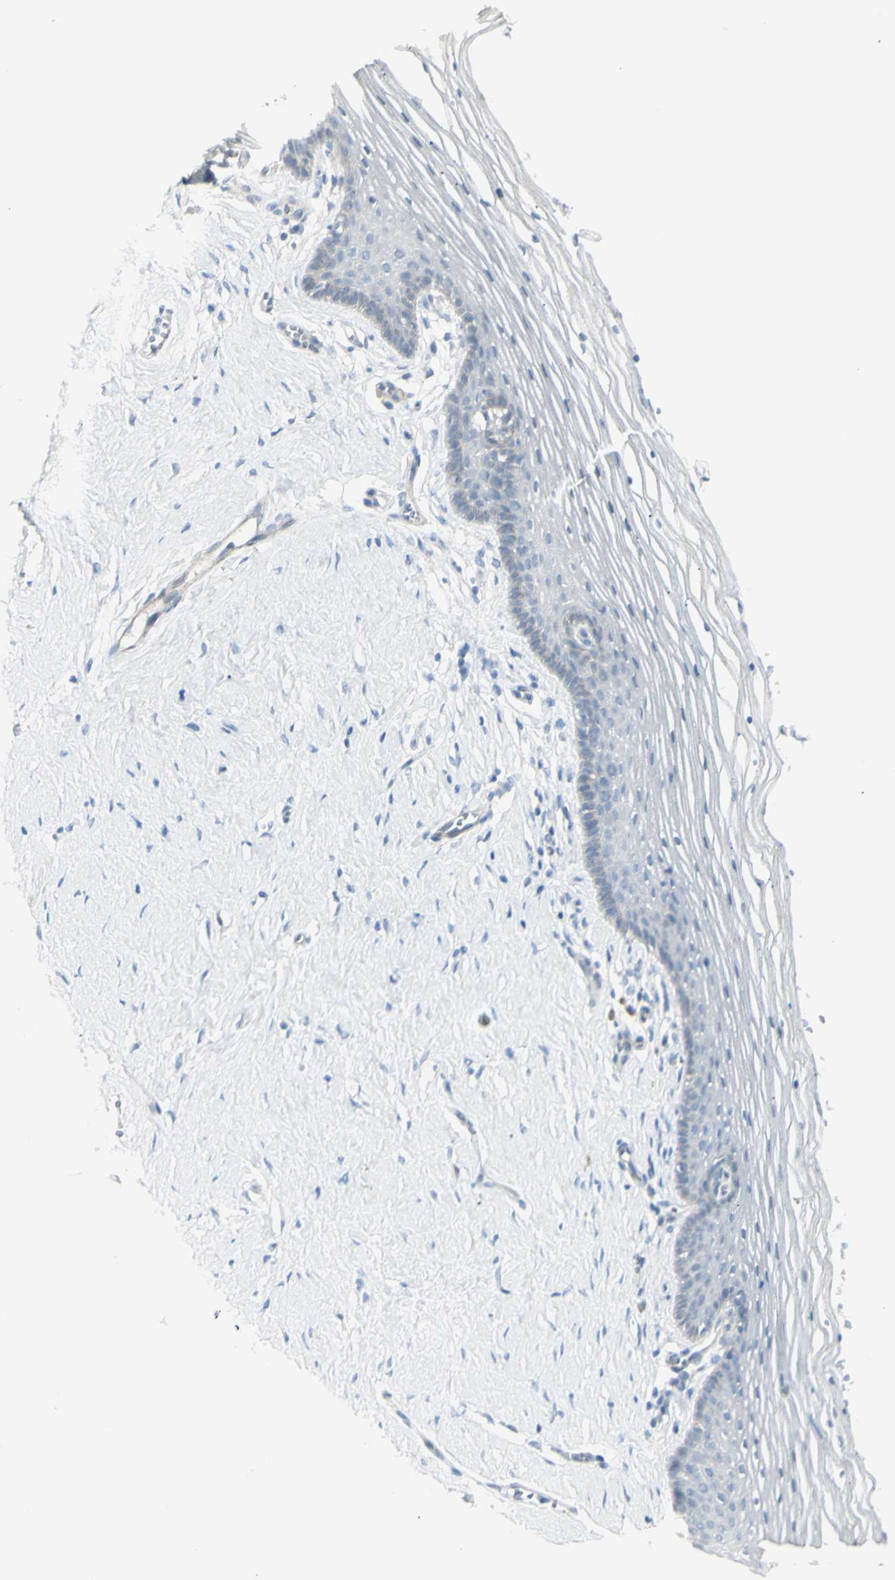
{"staining": {"intensity": "negative", "quantity": "none", "location": "none"}, "tissue": "vagina", "cell_type": "Squamous epithelial cells", "image_type": "normal", "snomed": [{"axis": "morphology", "description": "Normal tissue, NOS"}, {"axis": "topography", "description": "Vagina"}], "caption": "Immunohistochemistry (IHC) photomicrograph of unremarkable vagina: vagina stained with DAB displays no significant protein expression in squamous epithelial cells. Nuclei are stained in blue.", "gene": "NDST4", "patient": {"sex": "female", "age": 32}}